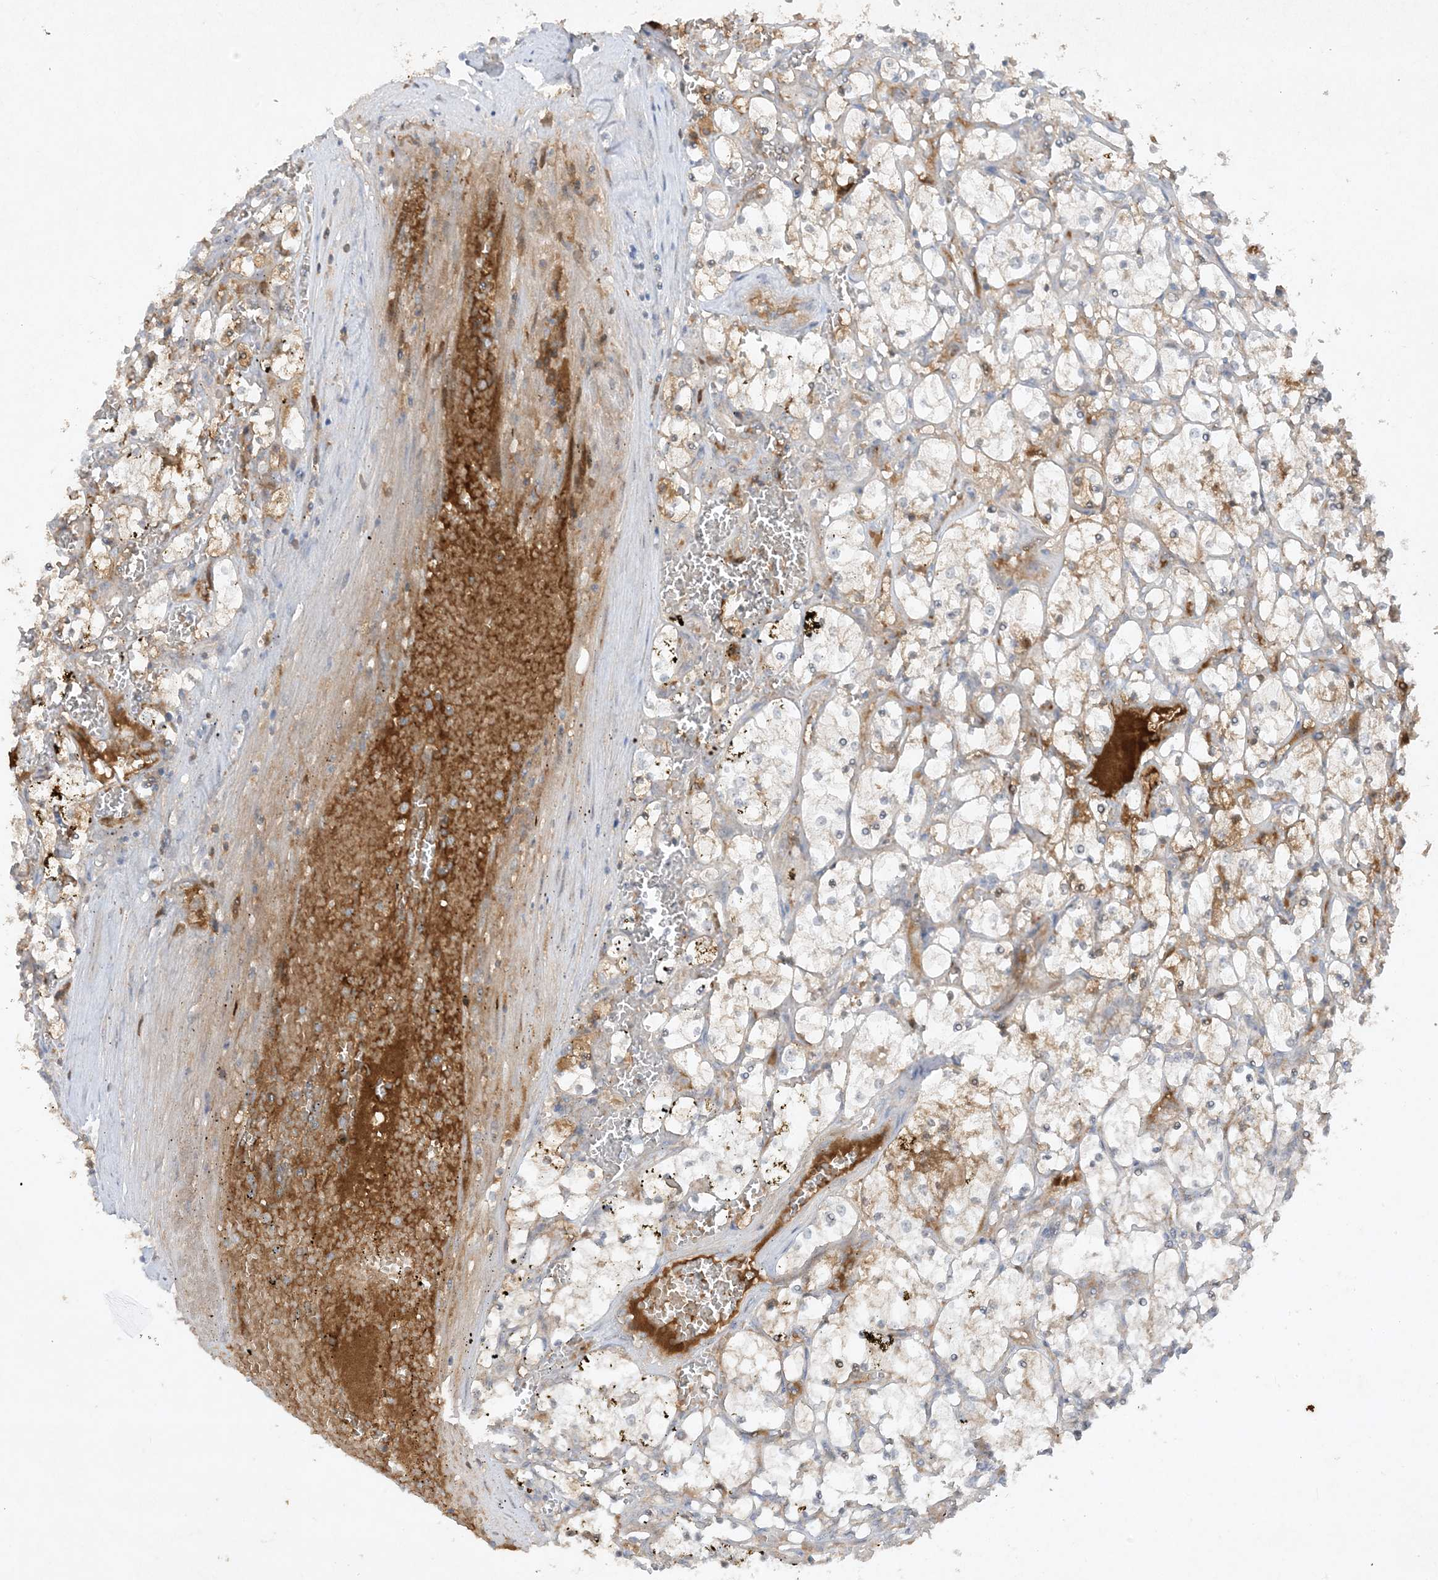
{"staining": {"intensity": "negative", "quantity": "none", "location": "none"}, "tissue": "renal cancer", "cell_type": "Tumor cells", "image_type": "cancer", "snomed": [{"axis": "morphology", "description": "Adenocarcinoma, NOS"}, {"axis": "topography", "description": "Kidney"}], "caption": "Immunohistochemistry image of neoplastic tissue: renal cancer (adenocarcinoma) stained with DAB (3,3'-diaminobenzidine) demonstrates no significant protein positivity in tumor cells.", "gene": "FETUB", "patient": {"sex": "female", "age": 69}}